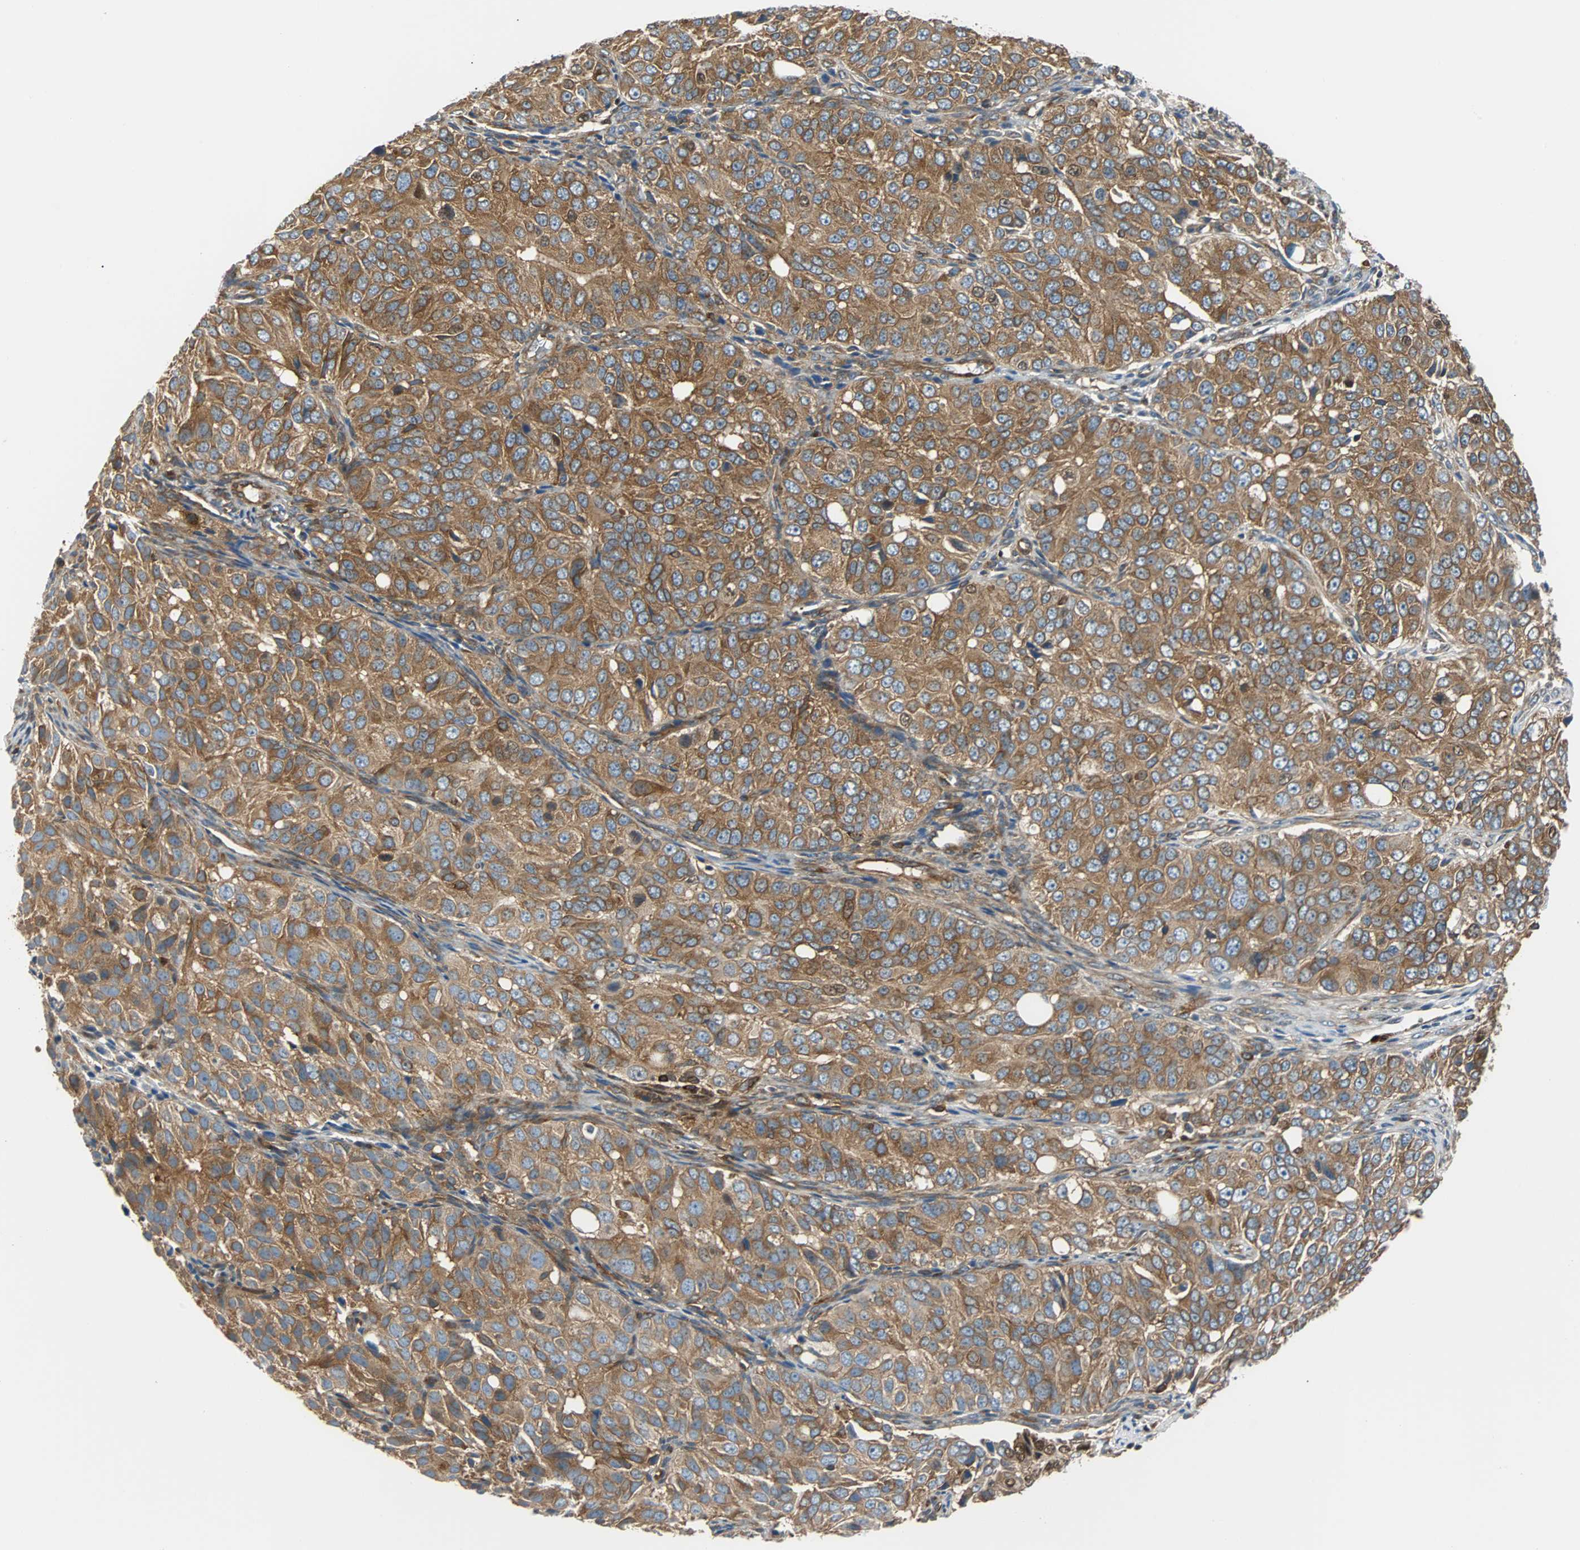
{"staining": {"intensity": "moderate", "quantity": ">75%", "location": "cytoplasmic/membranous"}, "tissue": "ovarian cancer", "cell_type": "Tumor cells", "image_type": "cancer", "snomed": [{"axis": "morphology", "description": "Carcinoma, endometroid"}, {"axis": "topography", "description": "Ovary"}], "caption": "Ovarian cancer stained for a protein (brown) reveals moderate cytoplasmic/membranous positive expression in approximately >75% of tumor cells.", "gene": "RELA", "patient": {"sex": "female", "age": 51}}